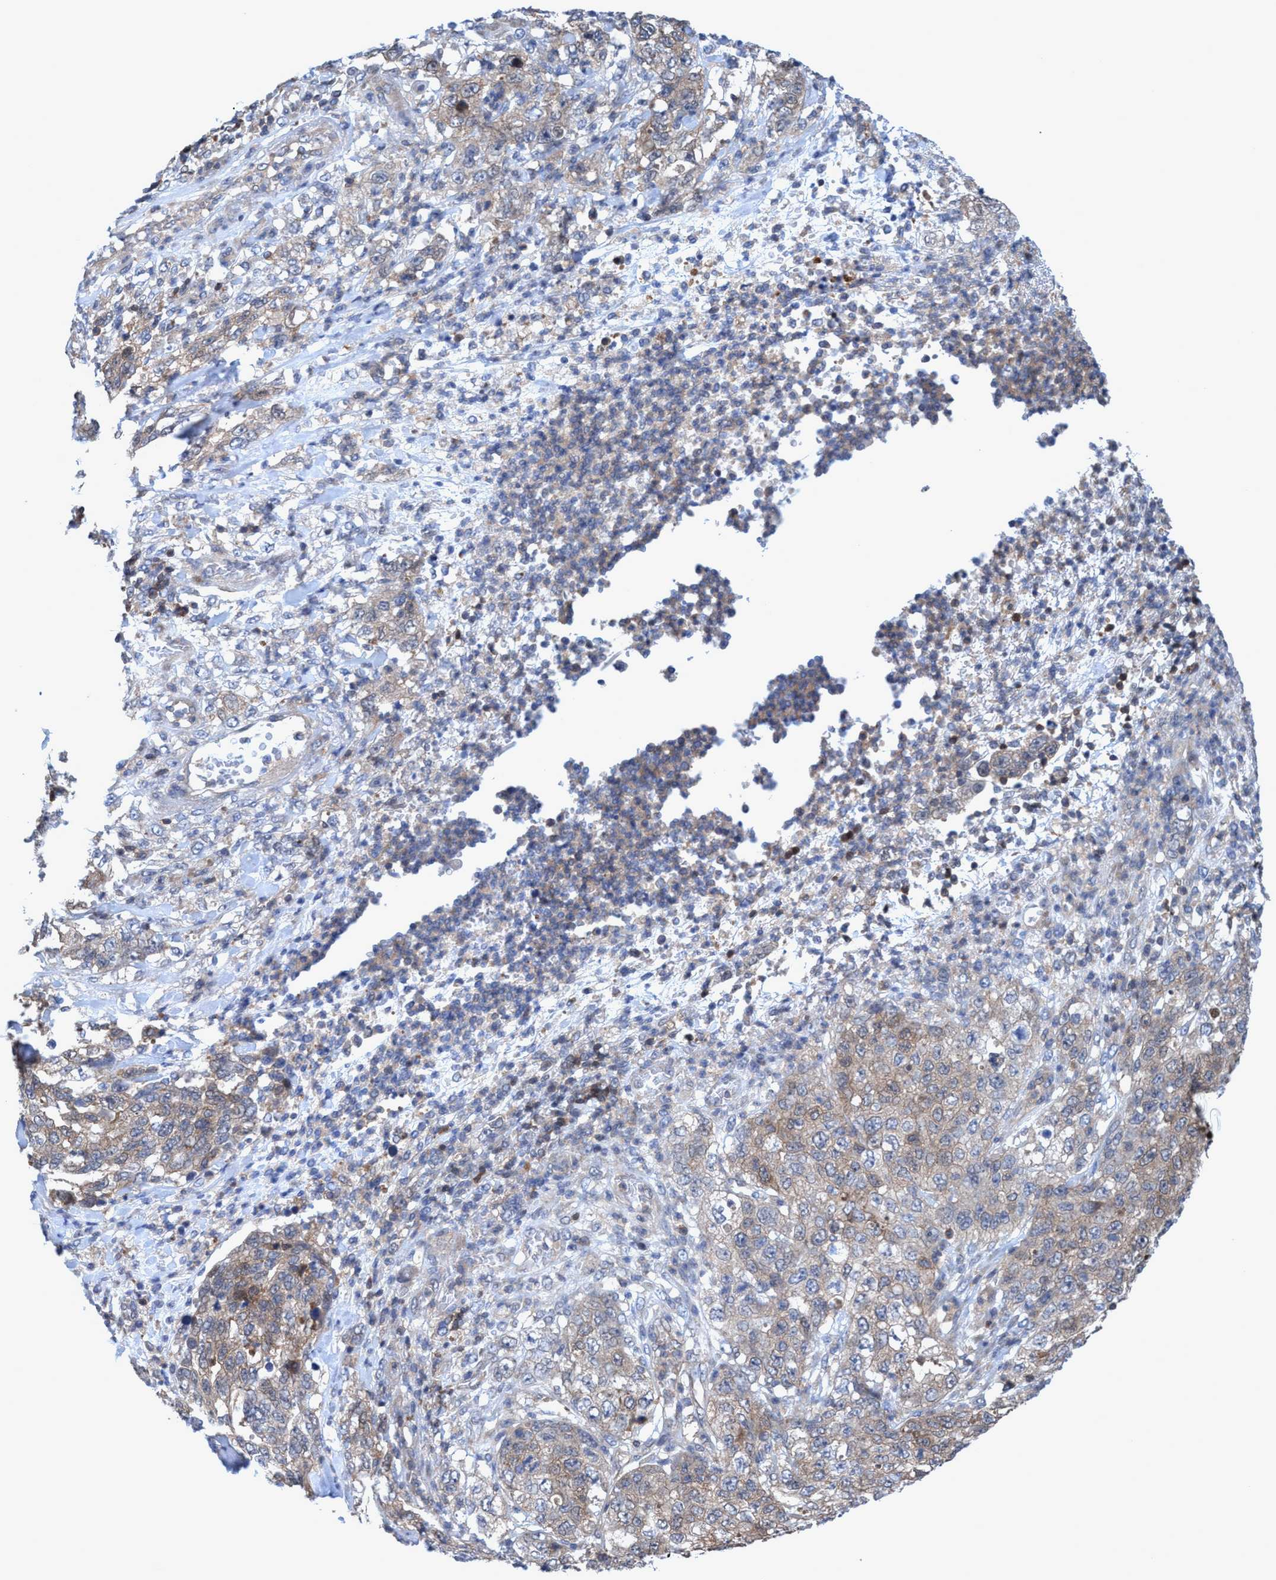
{"staining": {"intensity": "weak", "quantity": ">75%", "location": "cytoplasmic/membranous"}, "tissue": "stomach cancer", "cell_type": "Tumor cells", "image_type": "cancer", "snomed": [{"axis": "morphology", "description": "Adenocarcinoma, NOS"}, {"axis": "topography", "description": "Stomach"}], "caption": "Immunohistochemical staining of adenocarcinoma (stomach) demonstrates low levels of weak cytoplasmic/membranous protein positivity in approximately >75% of tumor cells.", "gene": "GLOD4", "patient": {"sex": "male", "age": 48}}